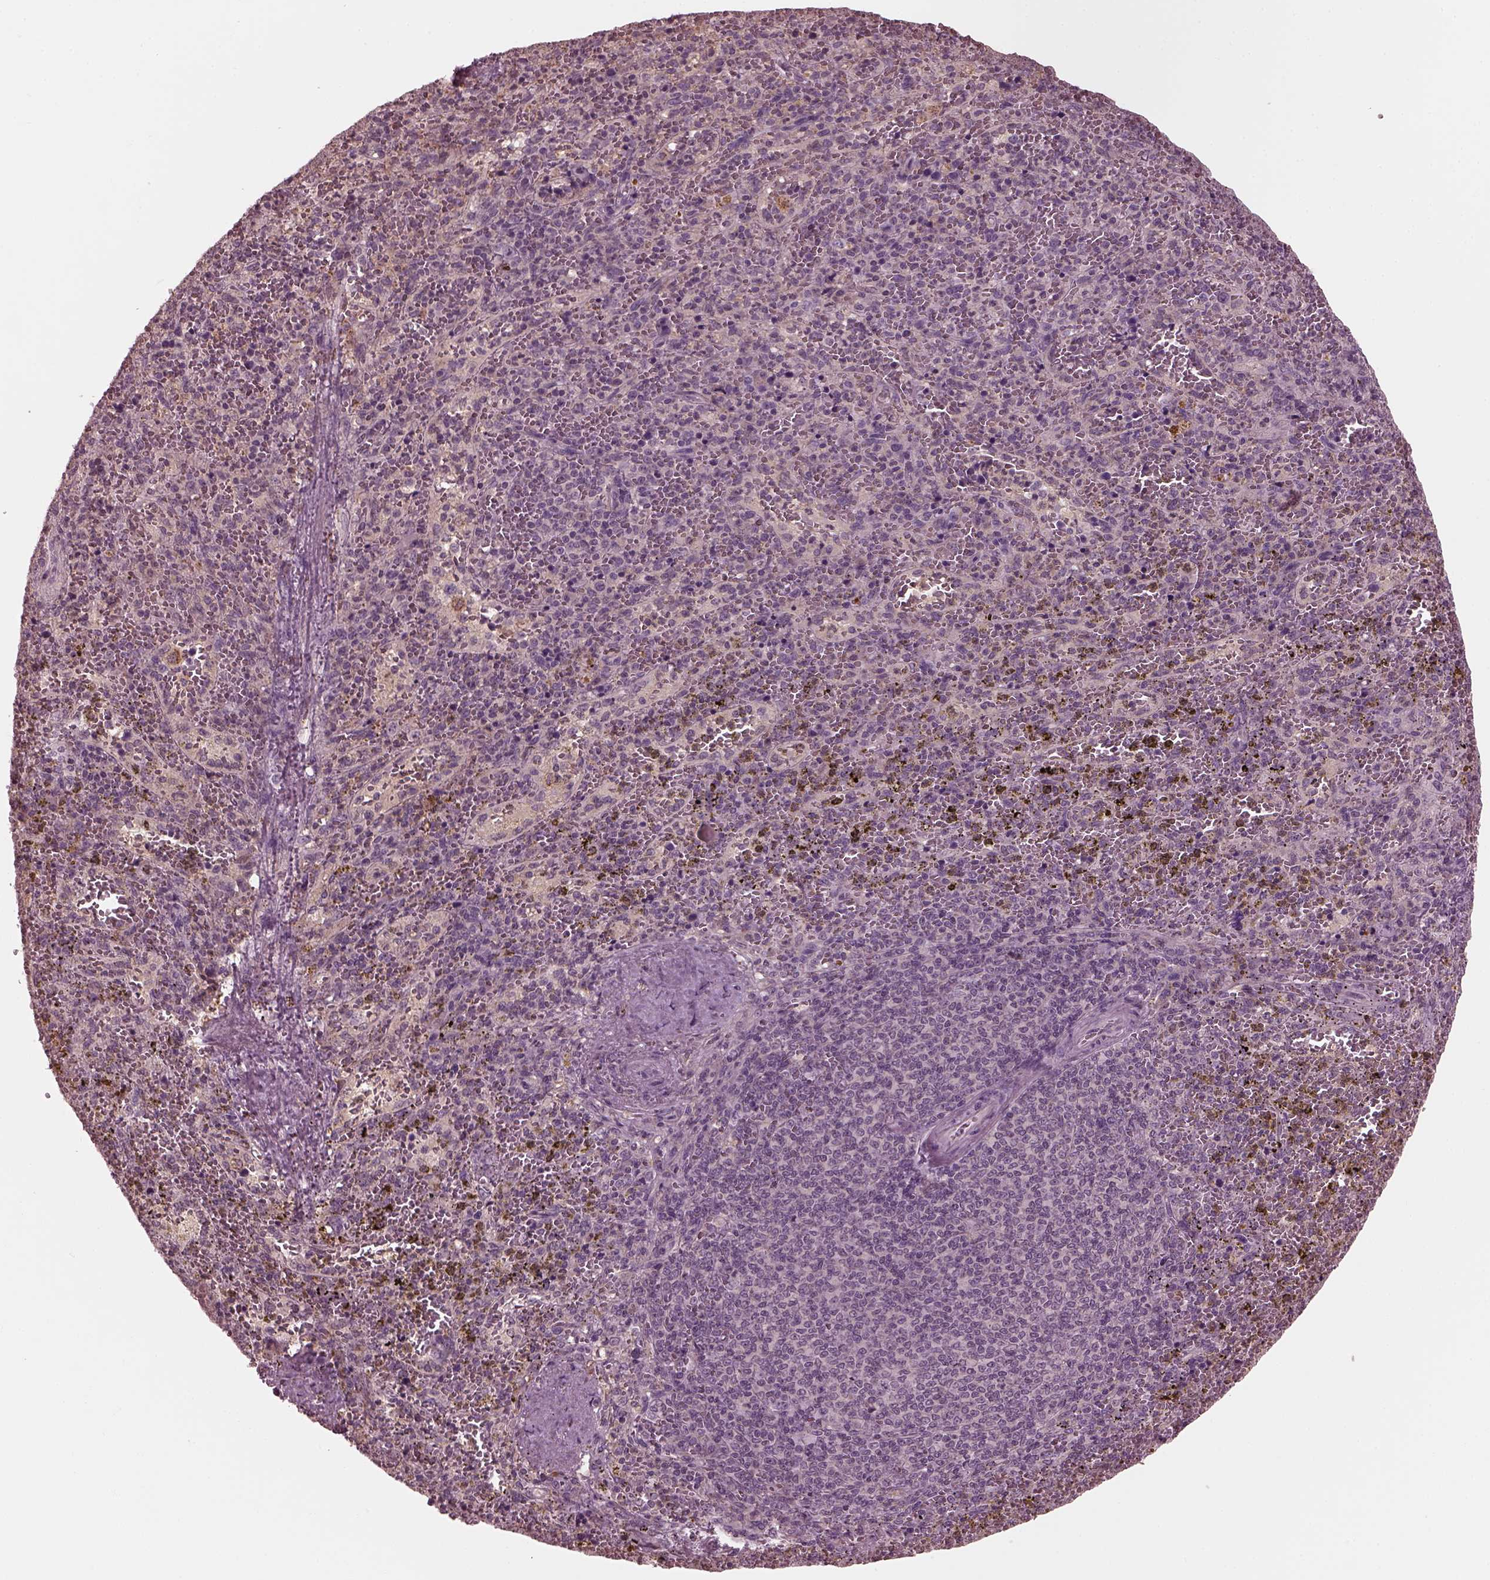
{"staining": {"intensity": "moderate", "quantity": "<25%", "location": "cytoplasmic/membranous"}, "tissue": "spleen", "cell_type": "Cells in red pulp", "image_type": "normal", "snomed": [{"axis": "morphology", "description": "Normal tissue, NOS"}, {"axis": "topography", "description": "Spleen"}], "caption": "DAB immunohistochemical staining of benign human spleen shows moderate cytoplasmic/membranous protein staining in about <25% of cells in red pulp. (DAB (3,3'-diaminobenzidine) IHC with brightfield microscopy, high magnification).", "gene": "PORCN", "patient": {"sex": "female", "age": 50}}